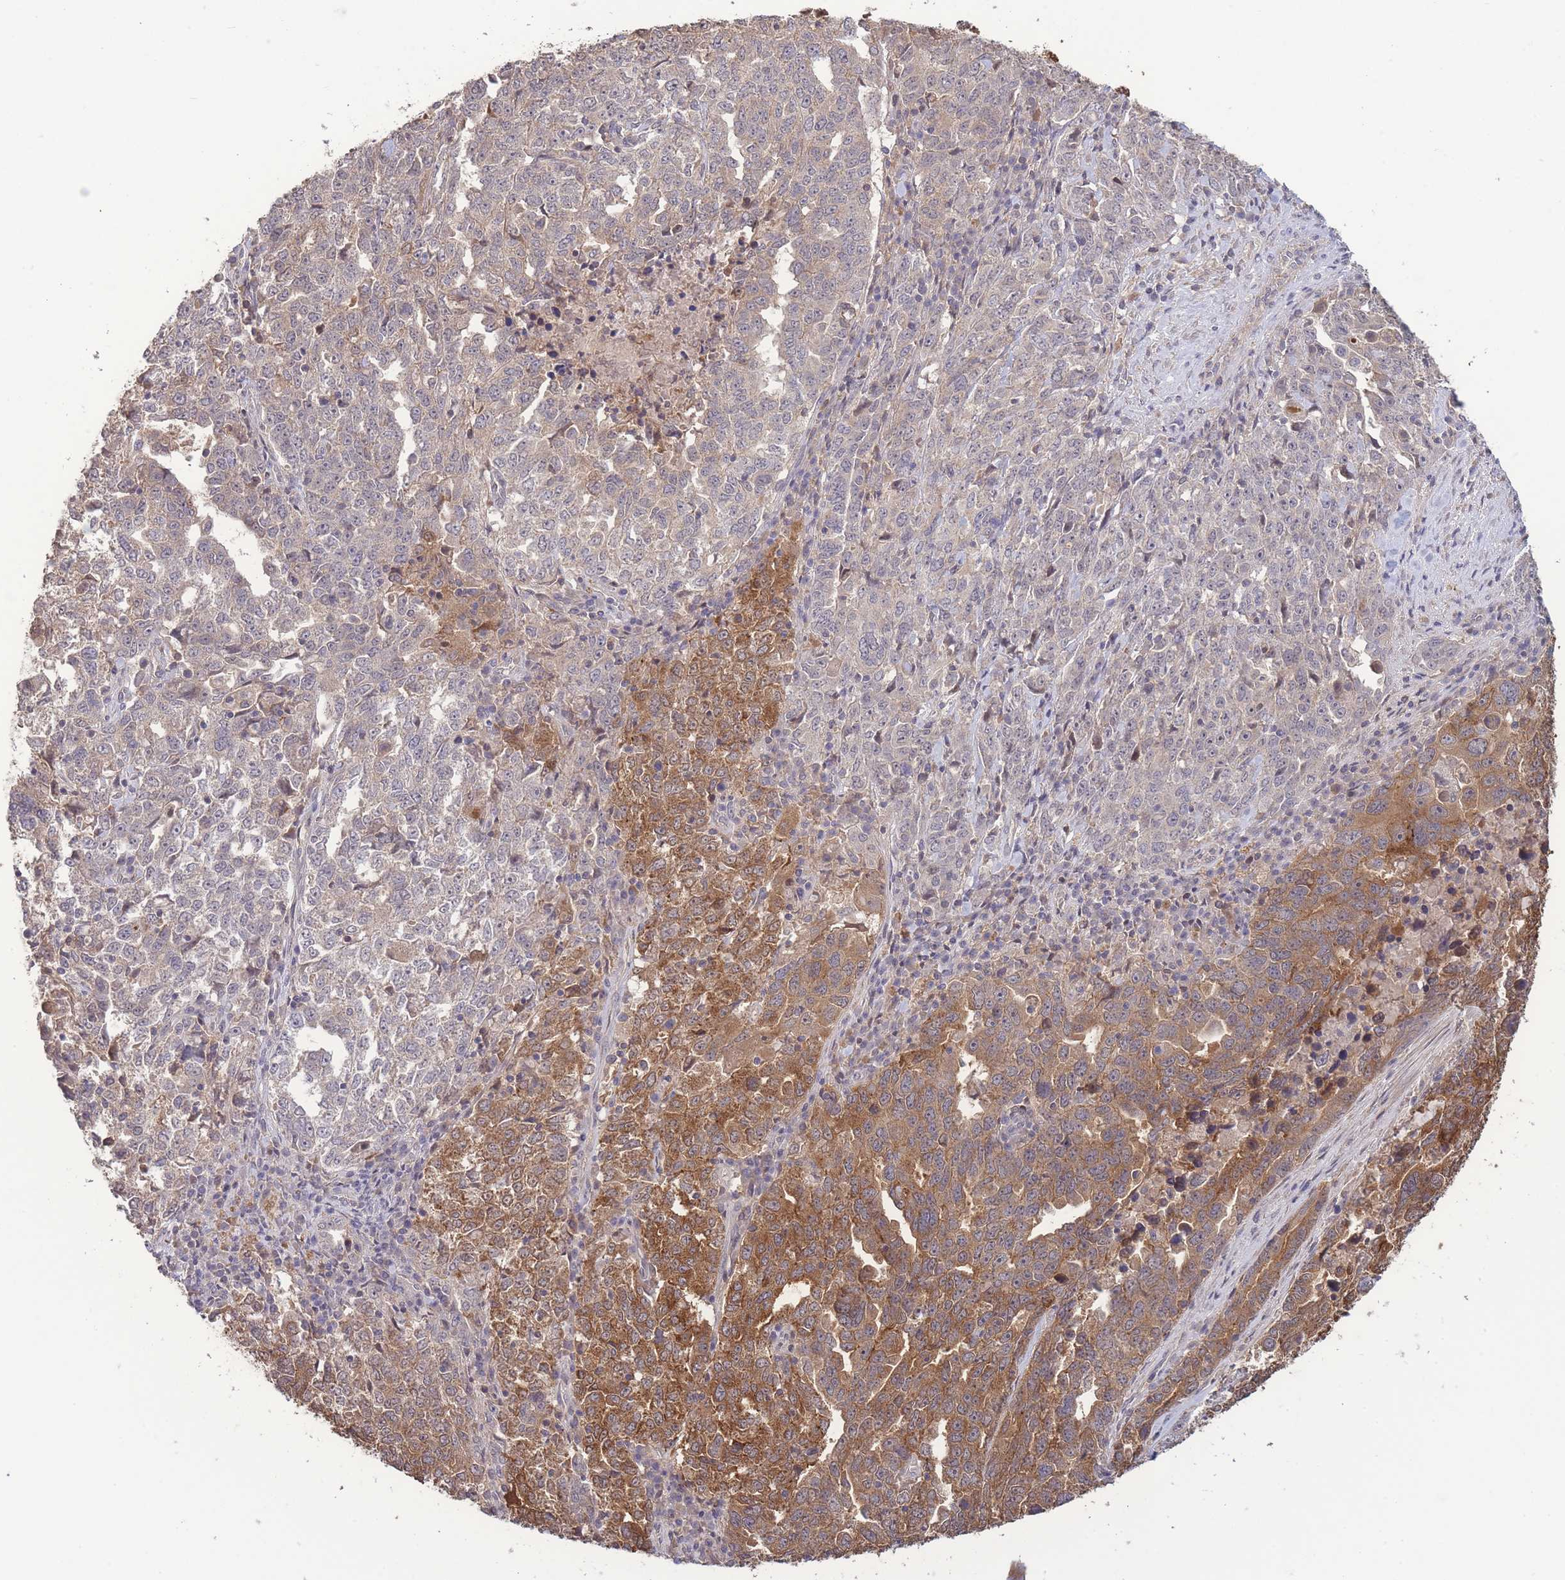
{"staining": {"intensity": "moderate", "quantity": "25%-75%", "location": "cytoplasmic/membranous"}, "tissue": "ovarian cancer", "cell_type": "Tumor cells", "image_type": "cancer", "snomed": [{"axis": "morphology", "description": "Carcinoma, endometroid"}, {"axis": "topography", "description": "Ovary"}], "caption": "The micrograph shows staining of endometroid carcinoma (ovarian), revealing moderate cytoplasmic/membranous protein expression (brown color) within tumor cells. The protein is shown in brown color, while the nuclei are stained blue.", "gene": "ZNF304", "patient": {"sex": "female", "age": 62}}